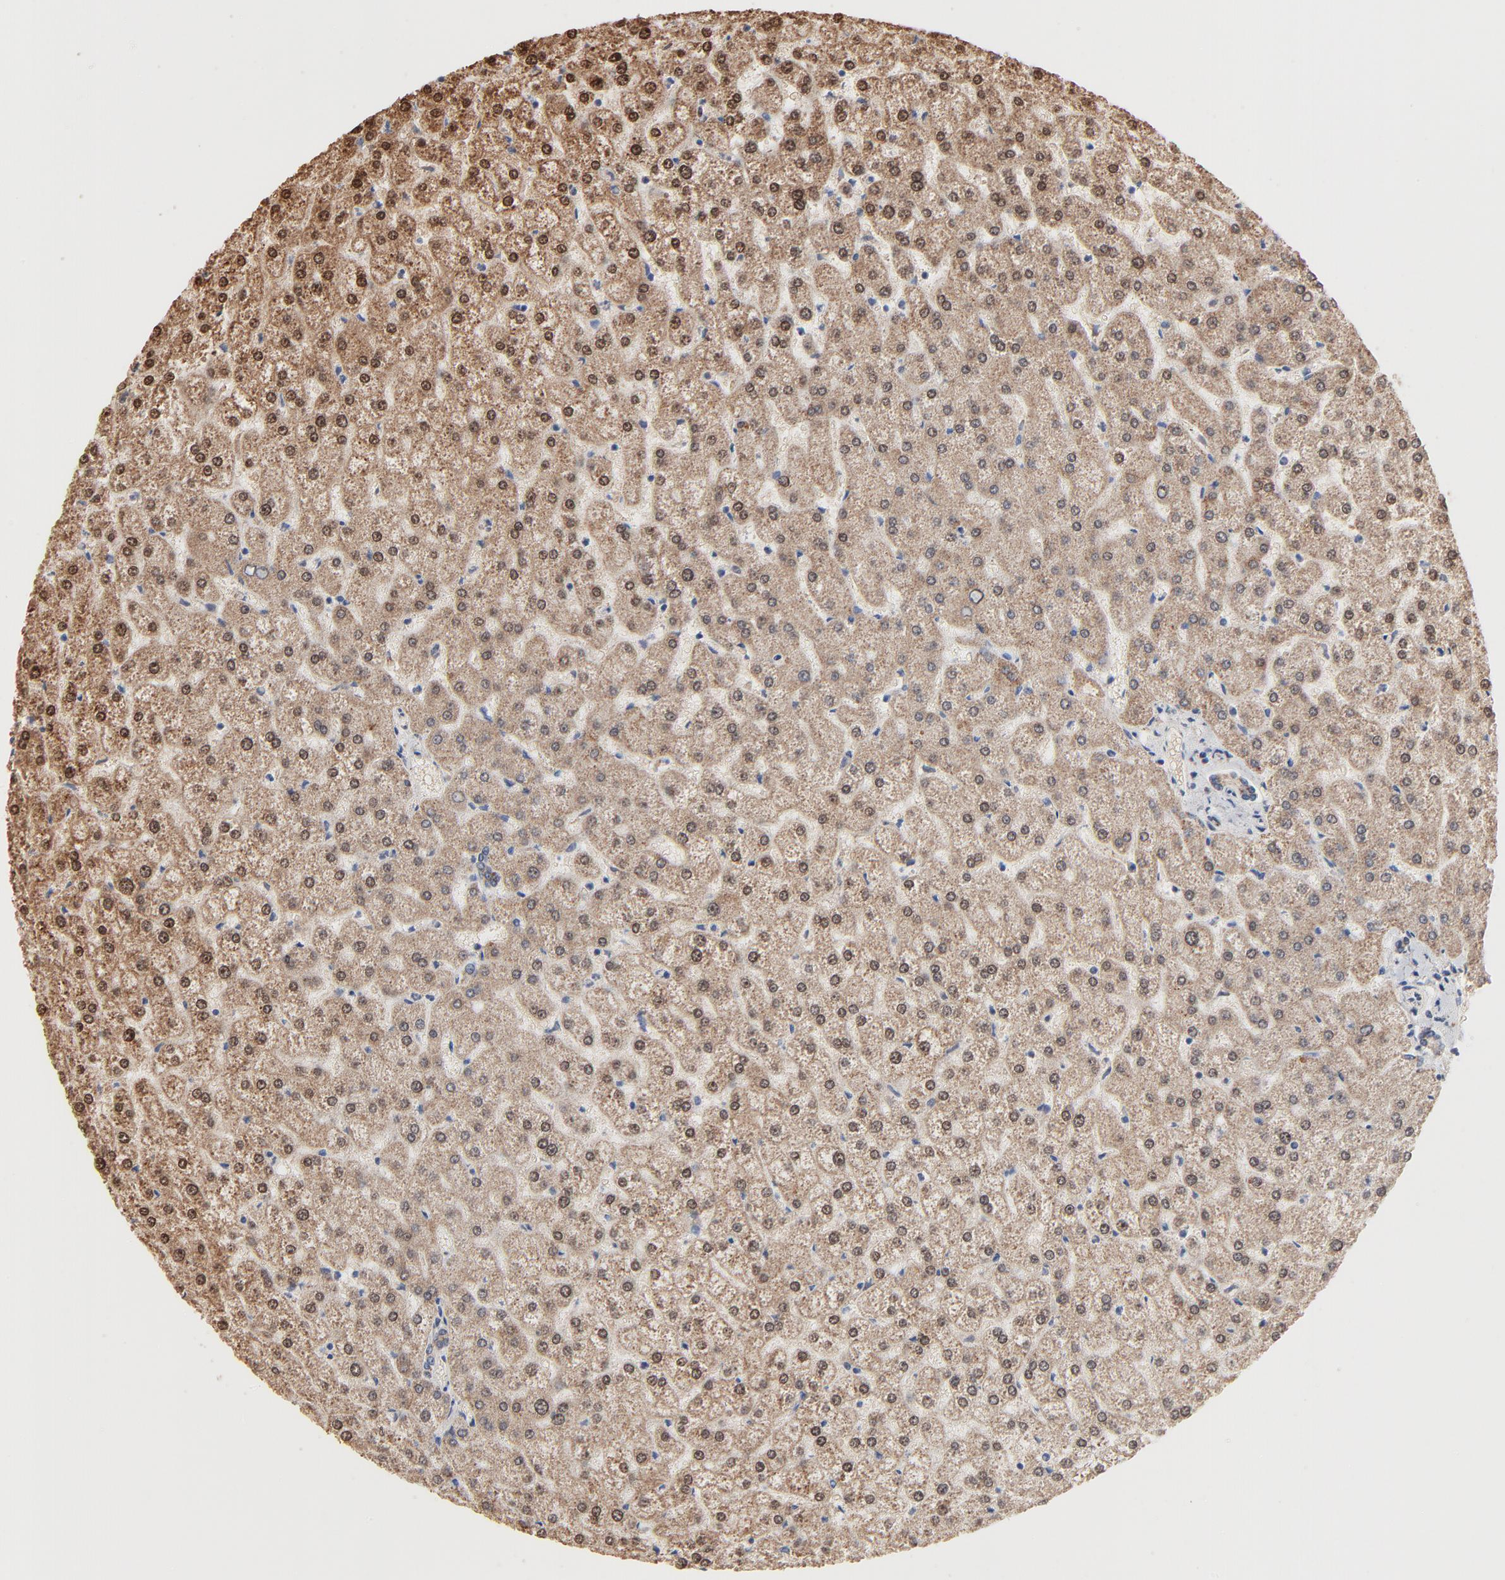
{"staining": {"intensity": "weak", "quantity": "25%-75%", "location": "cytoplasmic/membranous"}, "tissue": "liver", "cell_type": "Cholangiocytes", "image_type": "normal", "snomed": [{"axis": "morphology", "description": "Normal tissue, NOS"}, {"axis": "topography", "description": "Liver"}], "caption": "Immunohistochemistry (IHC) micrograph of benign human liver stained for a protein (brown), which reveals low levels of weak cytoplasmic/membranous positivity in about 25%-75% of cholangiocytes.", "gene": "MSL2", "patient": {"sex": "female", "age": 32}}